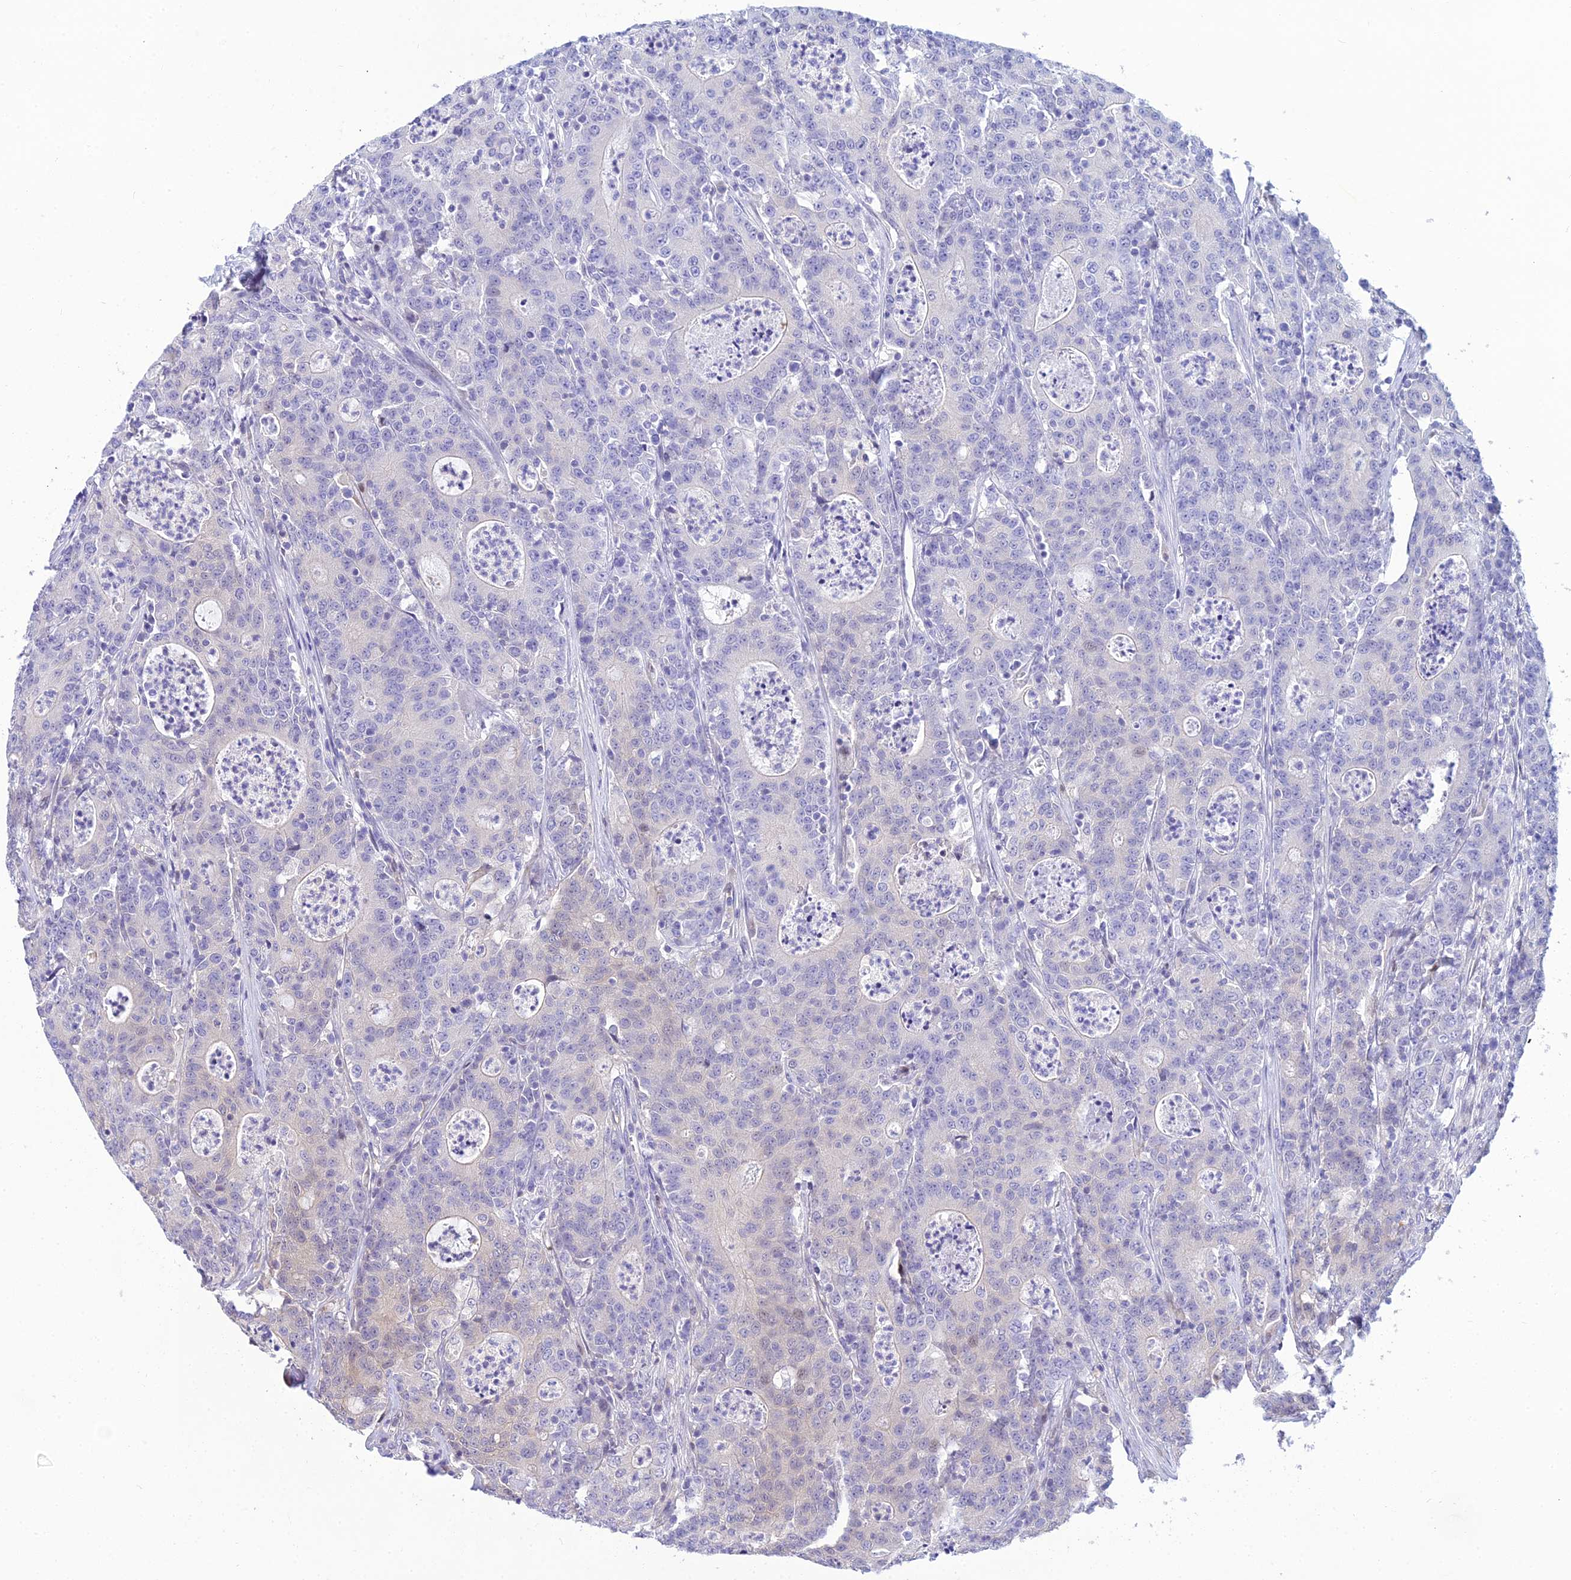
{"staining": {"intensity": "negative", "quantity": "none", "location": "none"}, "tissue": "colorectal cancer", "cell_type": "Tumor cells", "image_type": "cancer", "snomed": [{"axis": "morphology", "description": "Adenocarcinoma, NOS"}, {"axis": "topography", "description": "Colon"}], "caption": "The immunohistochemistry (IHC) histopathology image has no significant staining in tumor cells of colorectal adenocarcinoma tissue.", "gene": "ZMIZ1", "patient": {"sex": "male", "age": 83}}